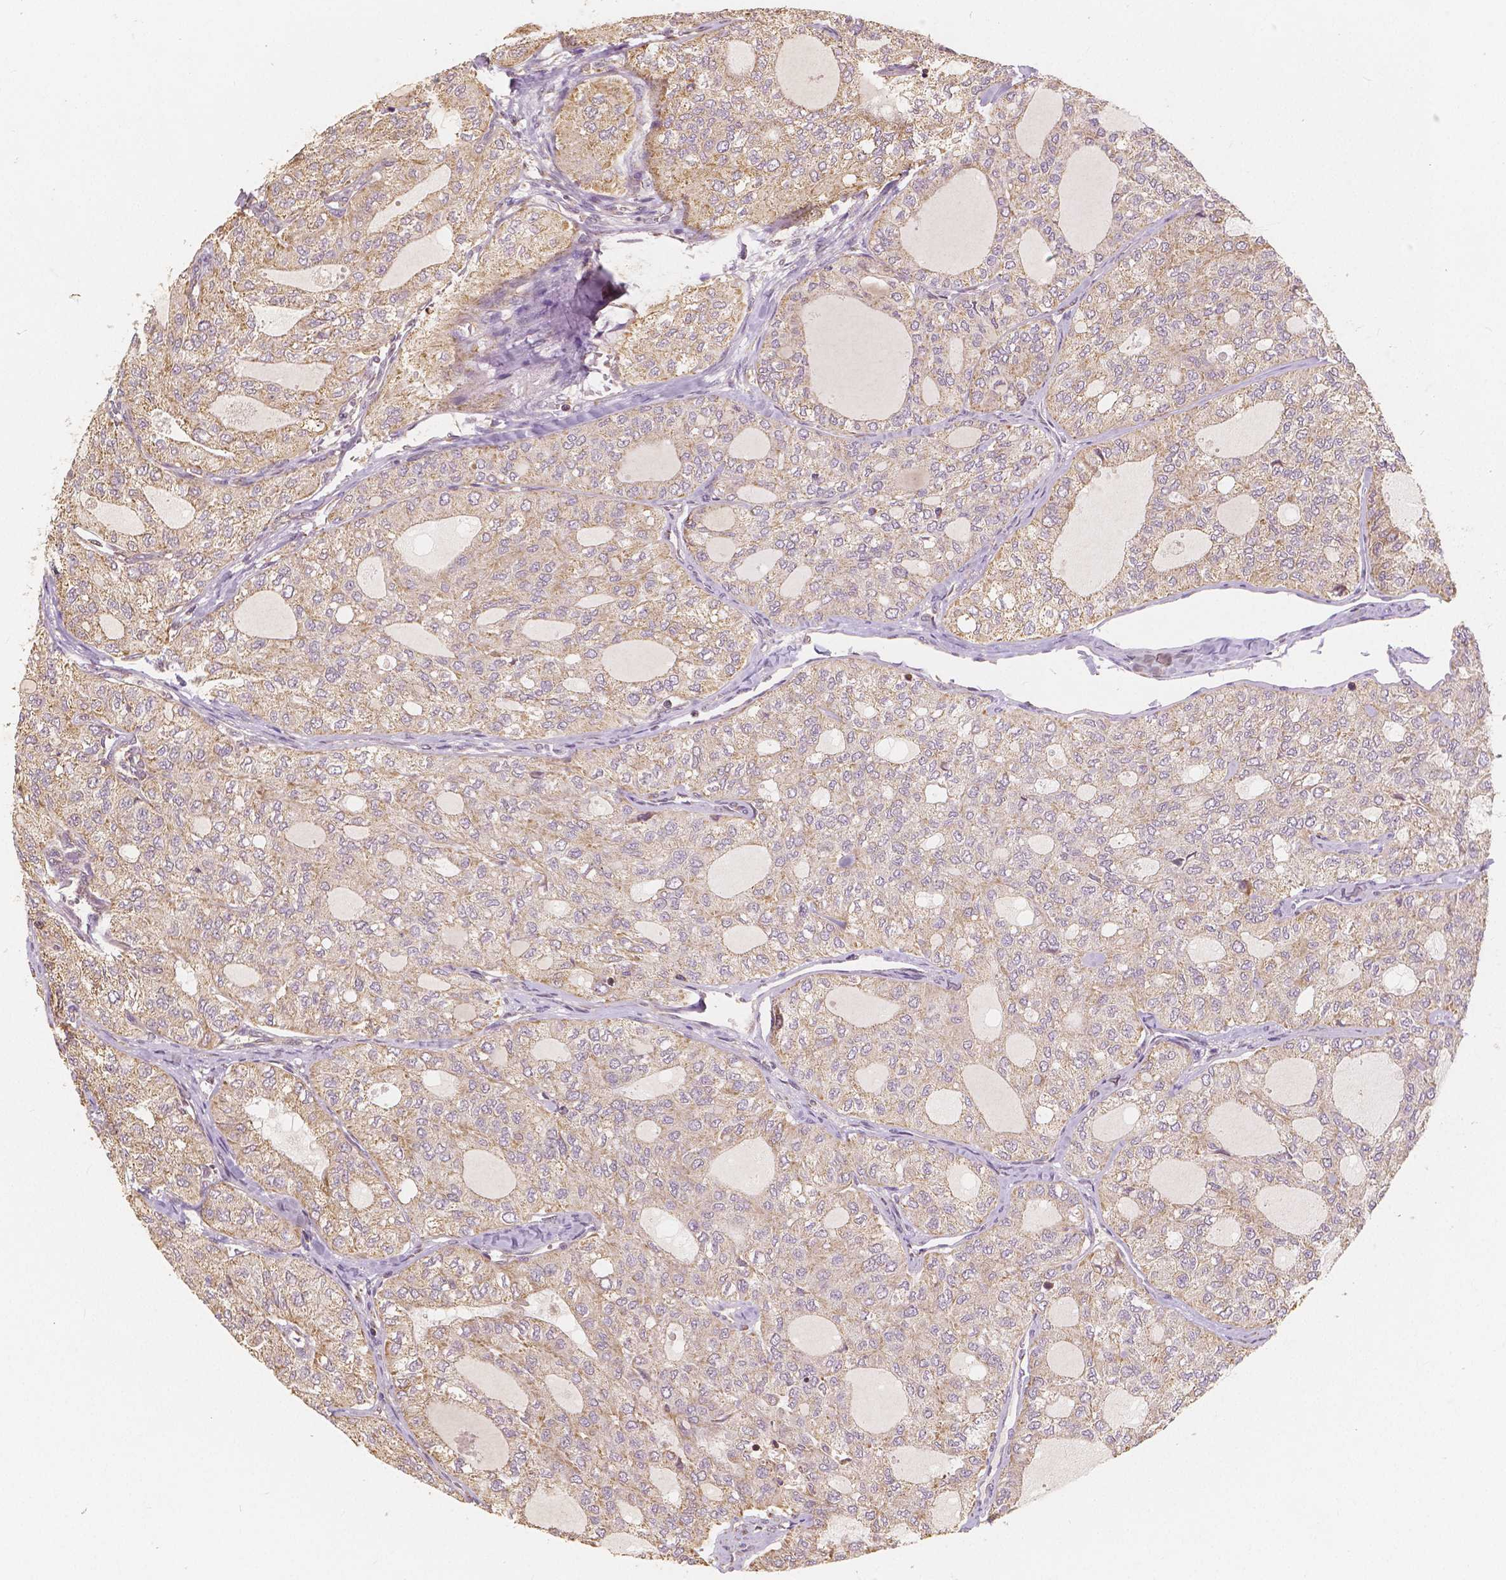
{"staining": {"intensity": "weak", "quantity": ">75%", "location": "cytoplasmic/membranous"}, "tissue": "thyroid cancer", "cell_type": "Tumor cells", "image_type": "cancer", "snomed": [{"axis": "morphology", "description": "Follicular adenoma carcinoma, NOS"}, {"axis": "topography", "description": "Thyroid gland"}], "caption": "IHC image of neoplastic tissue: follicular adenoma carcinoma (thyroid) stained using immunohistochemistry reveals low levels of weak protein expression localized specifically in the cytoplasmic/membranous of tumor cells, appearing as a cytoplasmic/membranous brown color.", "gene": "PEX26", "patient": {"sex": "male", "age": 75}}